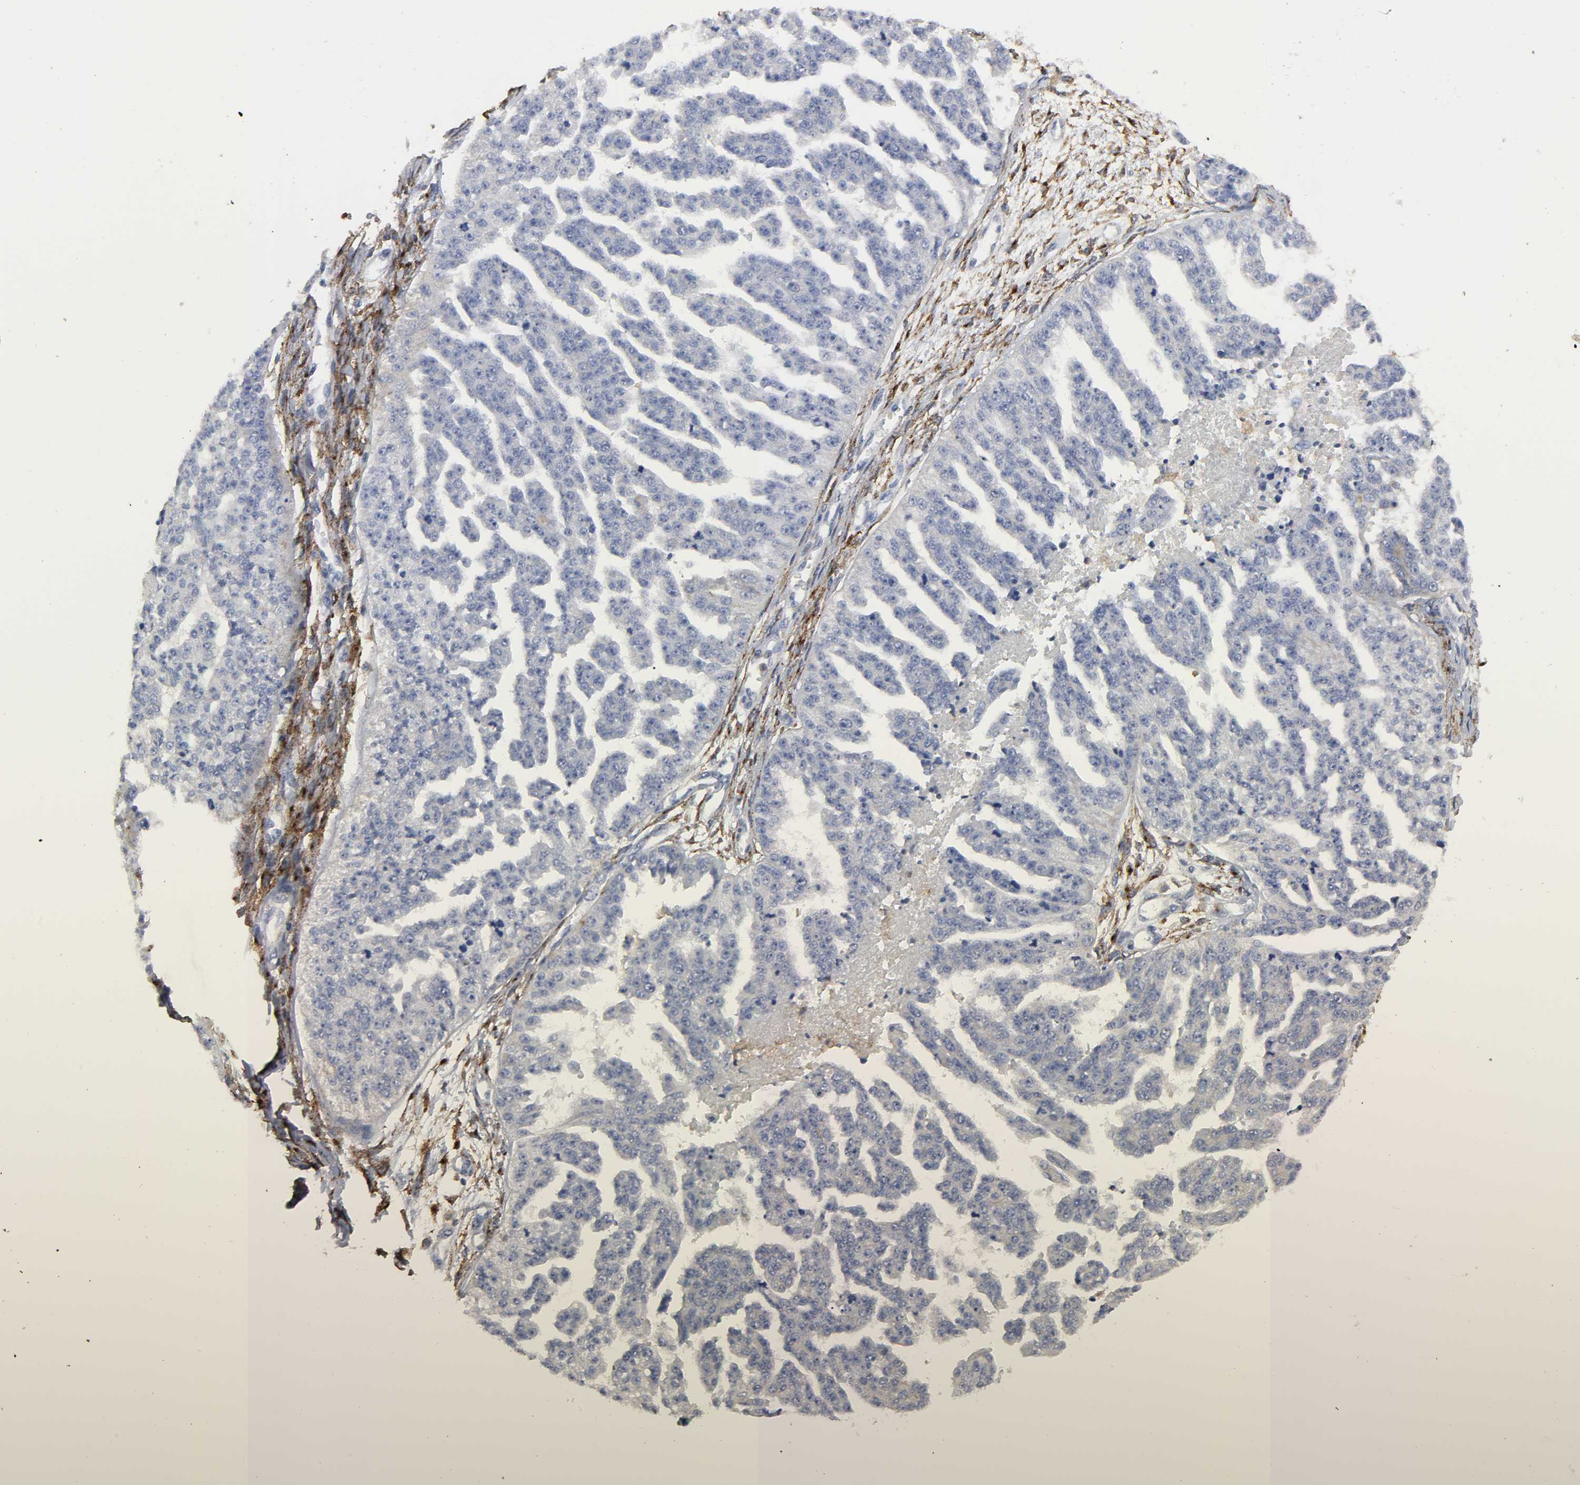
{"staining": {"intensity": "negative", "quantity": "none", "location": "none"}, "tissue": "ovarian cancer", "cell_type": "Tumor cells", "image_type": "cancer", "snomed": [{"axis": "morphology", "description": "Cystadenocarcinoma, serous, NOS"}, {"axis": "topography", "description": "Ovary"}], "caption": "Immunohistochemistry photomicrograph of neoplastic tissue: ovarian serous cystadenocarcinoma stained with DAB displays no significant protein staining in tumor cells.", "gene": "LRP1", "patient": {"sex": "female", "age": 58}}